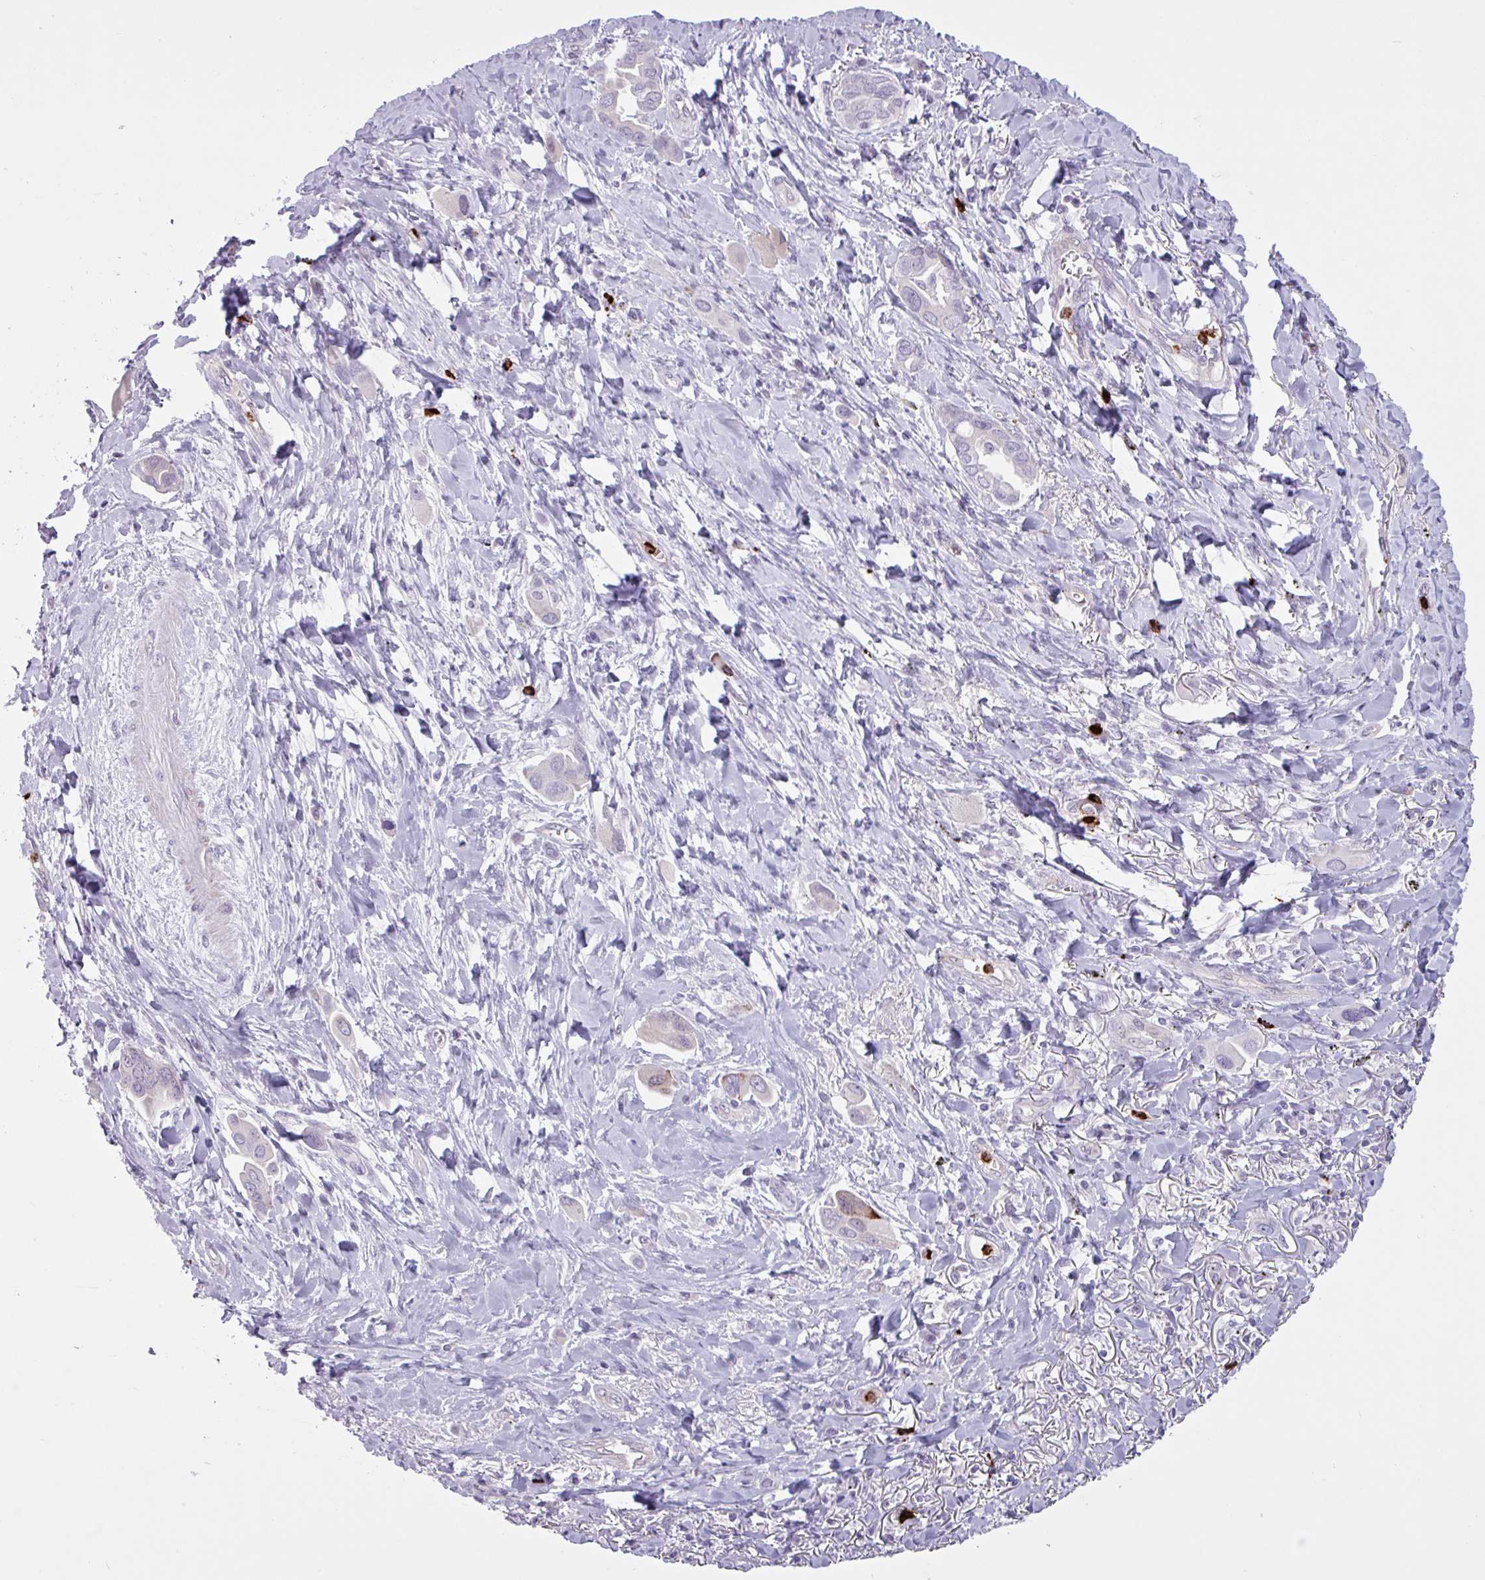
{"staining": {"intensity": "negative", "quantity": "none", "location": "none"}, "tissue": "lung cancer", "cell_type": "Tumor cells", "image_type": "cancer", "snomed": [{"axis": "morphology", "description": "Adenocarcinoma, NOS"}, {"axis": "topography", "description": "Lung"}], "caption": "Immunohistochemistry (IHC) of human adenocarcinoma (lung) demonstrates no positivity in tumor cells.", "gene": "TMEM178A", "patient": {"sex": "male", "age": 76}}